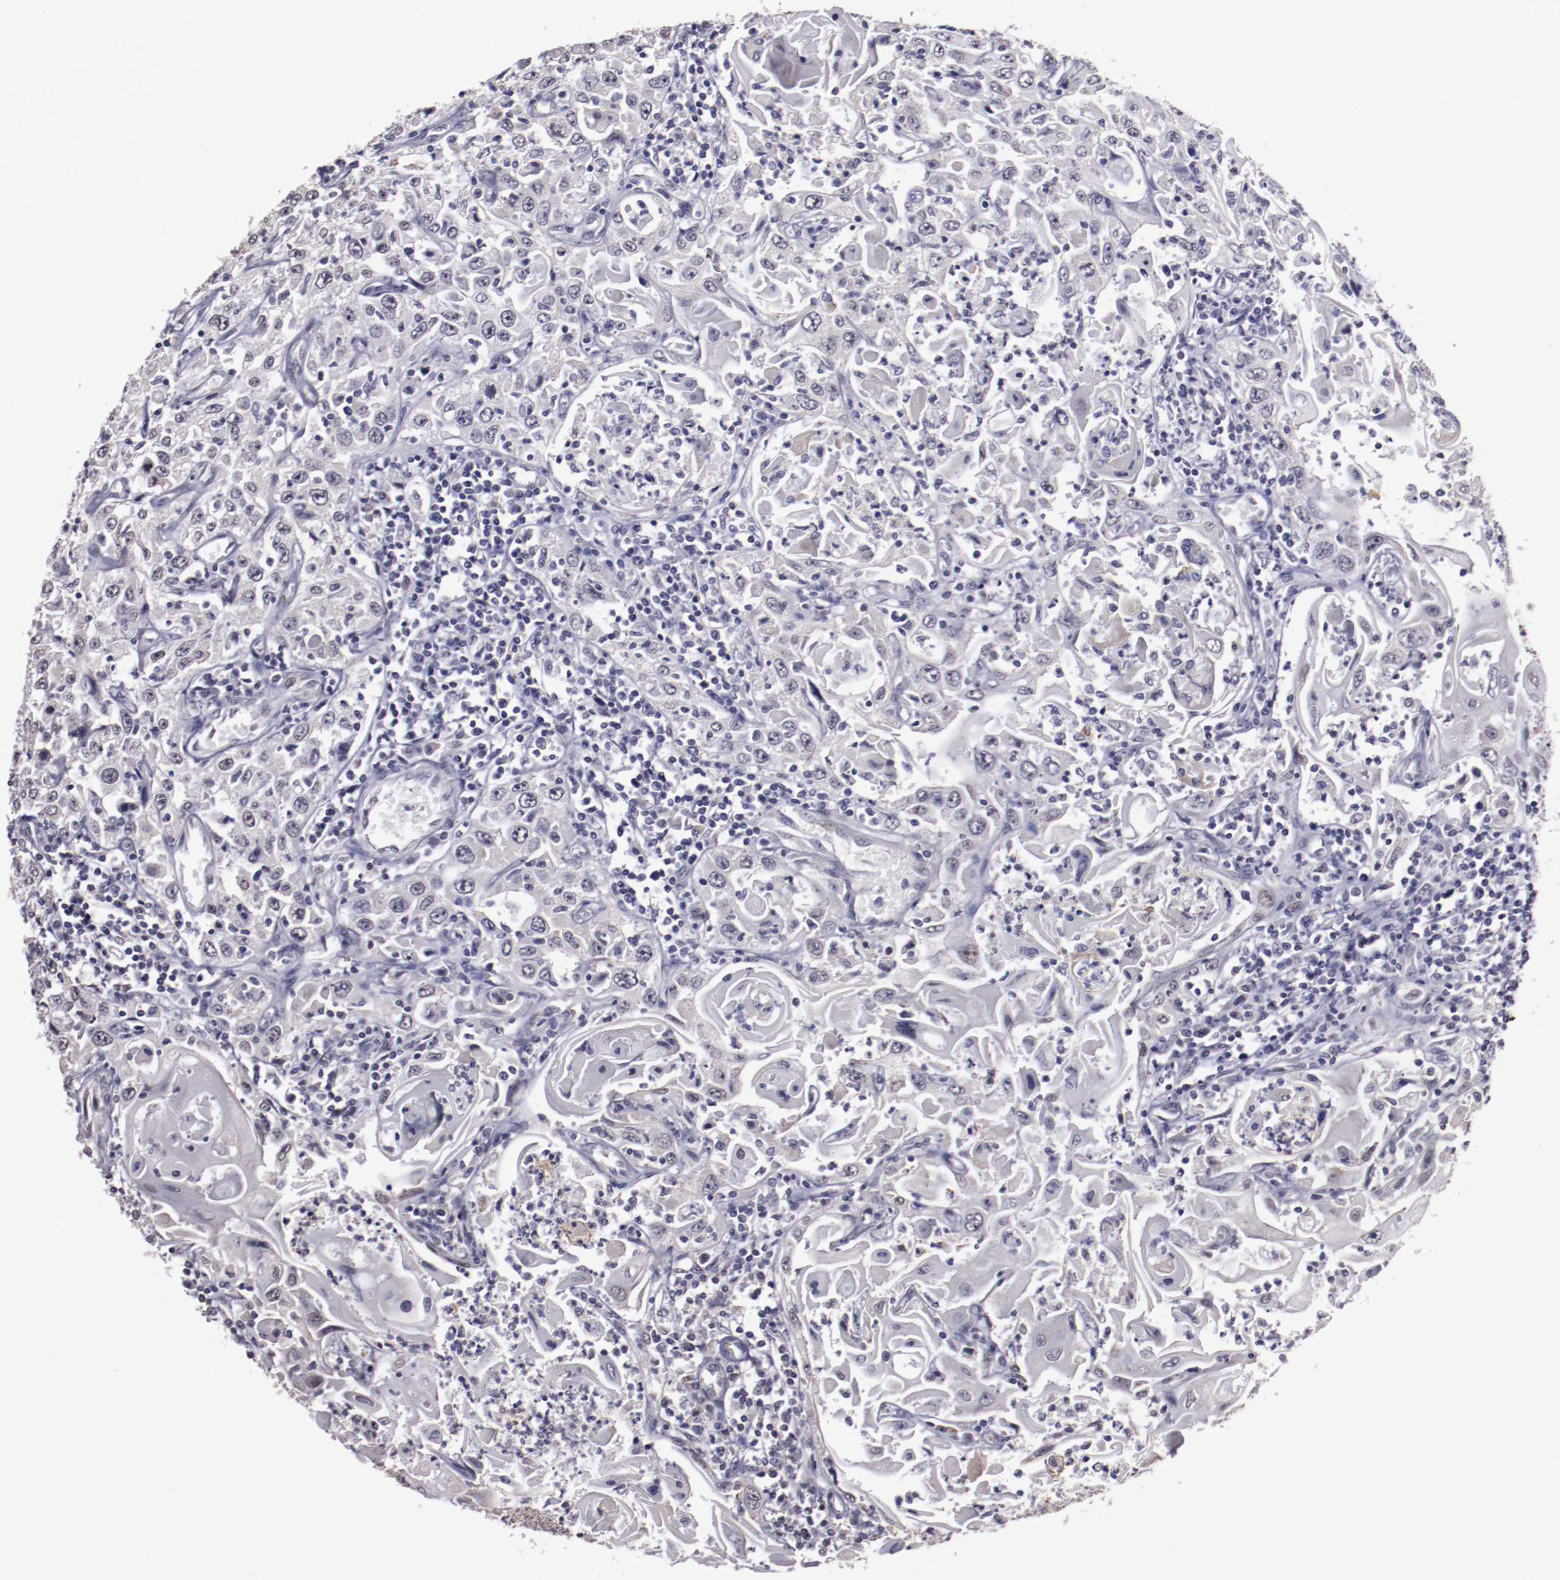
{"staining": {"intensity": "weak", "quantity": "<25%", "location": "nuclear"}, "tissue": "head and neck cancer", "cell_type": "Tumor cells", "image_type": "cancer", "snomed": [{"axis": "morphology", "description": "Squamous cell carcinoma, NOS"}, {"axis": "topography", "description": "Oral tissue"}, {"axis": "topography", "description": "Head-Neck"}], "caption": "High power microscopy photomicrograph of an immunohistochemistry histopathology image of squamous cell carcinoma (head and neck), revealing no significant positivity in tumor cells. (Stains: DAB IHC with hematoxylin counter stain, Microscopy: brightfield microscopy at high magnification).", "gene": "NRXN3", "patient": {"sex": "female", "age": 76}}